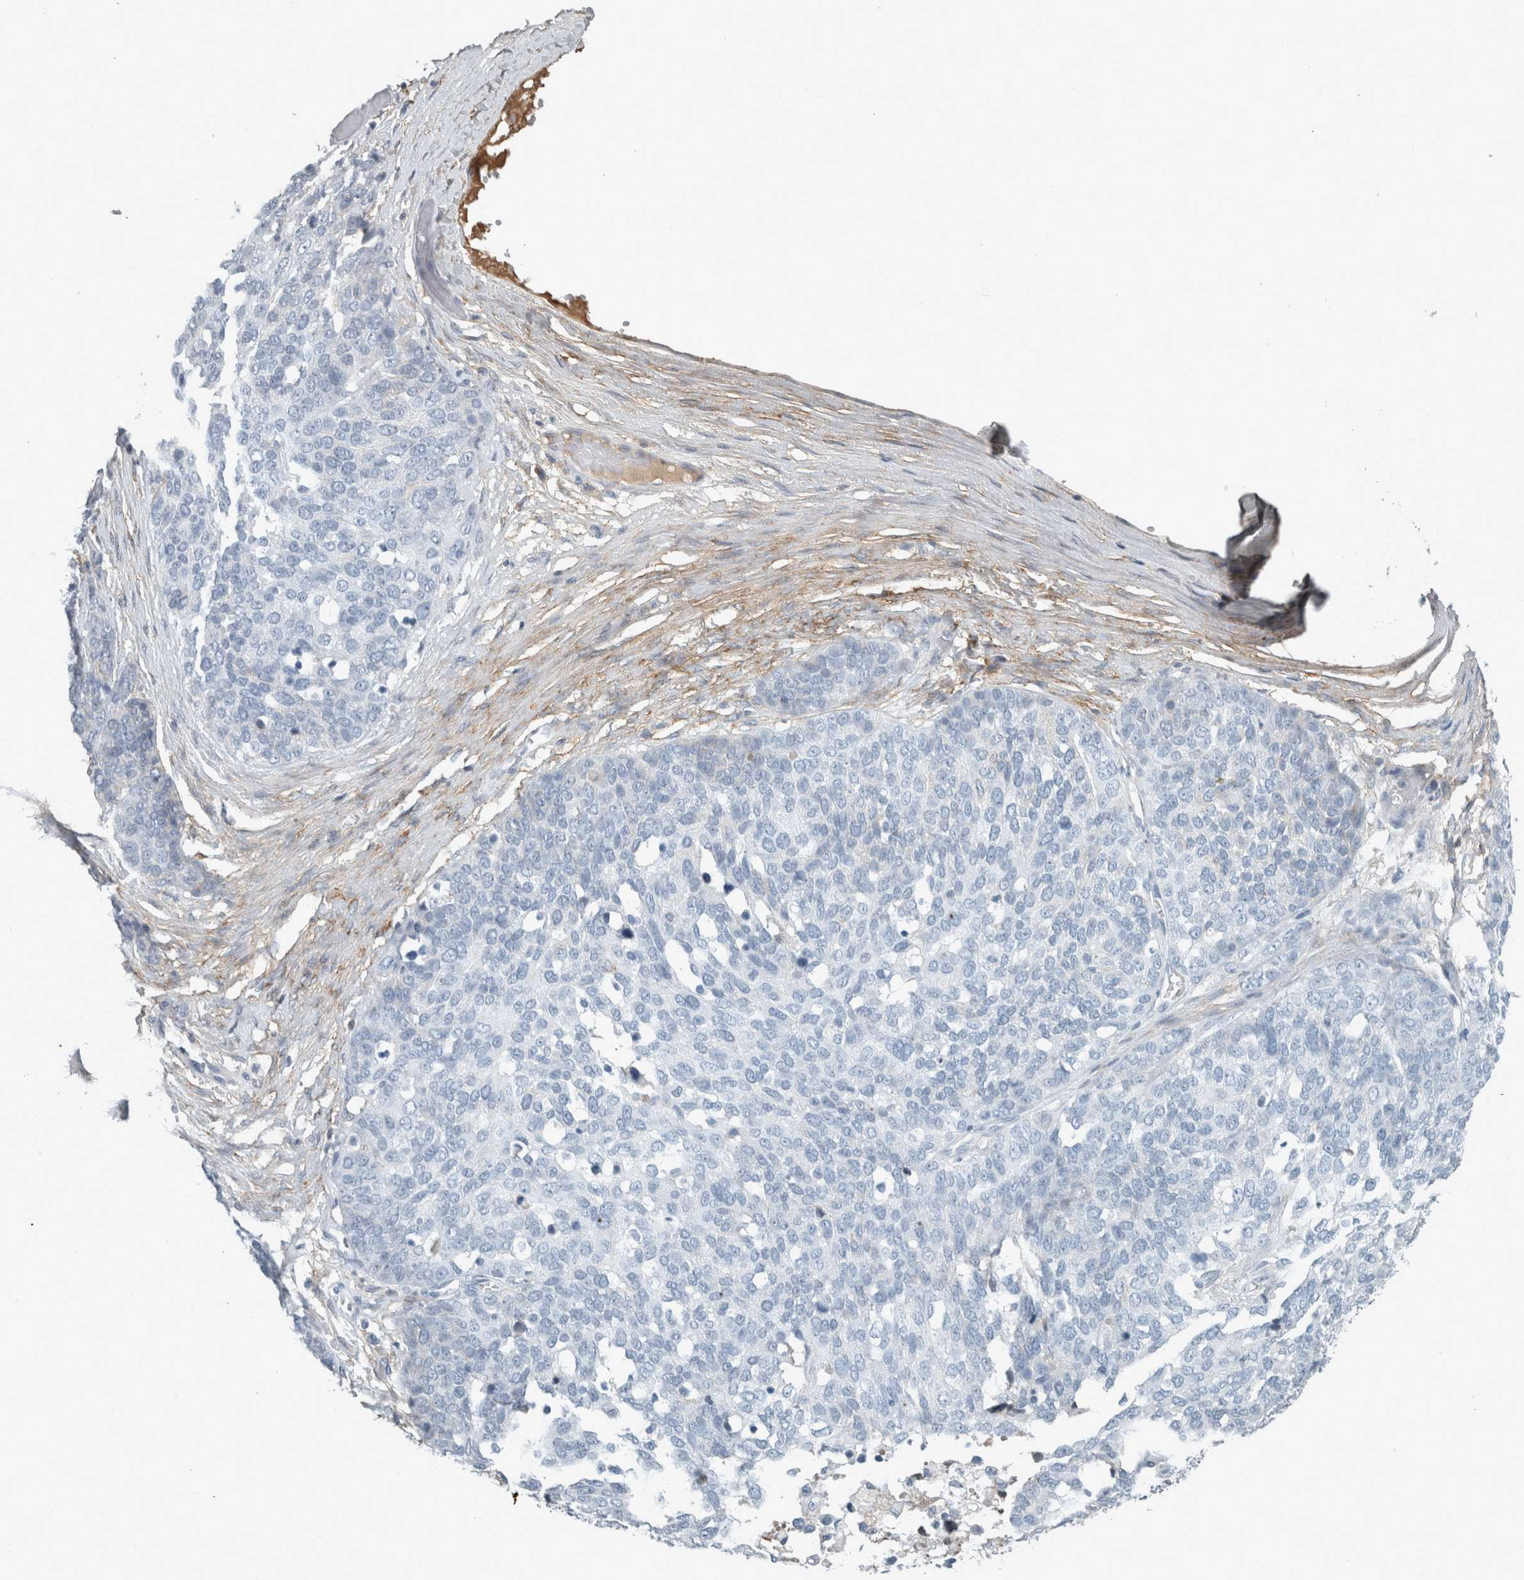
{"staining": {"intensity": "negative", "quantity": "none", "location": "none"}, "tissue": "ovarian cancer", "cell_type": "Tumor cells", "image_type": "cancer", "snomed": [{"axis": "morphology", "description": "Cystadenocarcinoma, serous, NOS"}, {"axis": "topography", "description": "Ovary"}], "caption": "IHC photomicrograph of neoplastic tissue: human serous cystadenocarcinoma (ovarian) stained with DAB exhibits no significant protein staining in tumor cells.", "gene": "CHL1", "patient": {"sex": "female", "age": 44}}